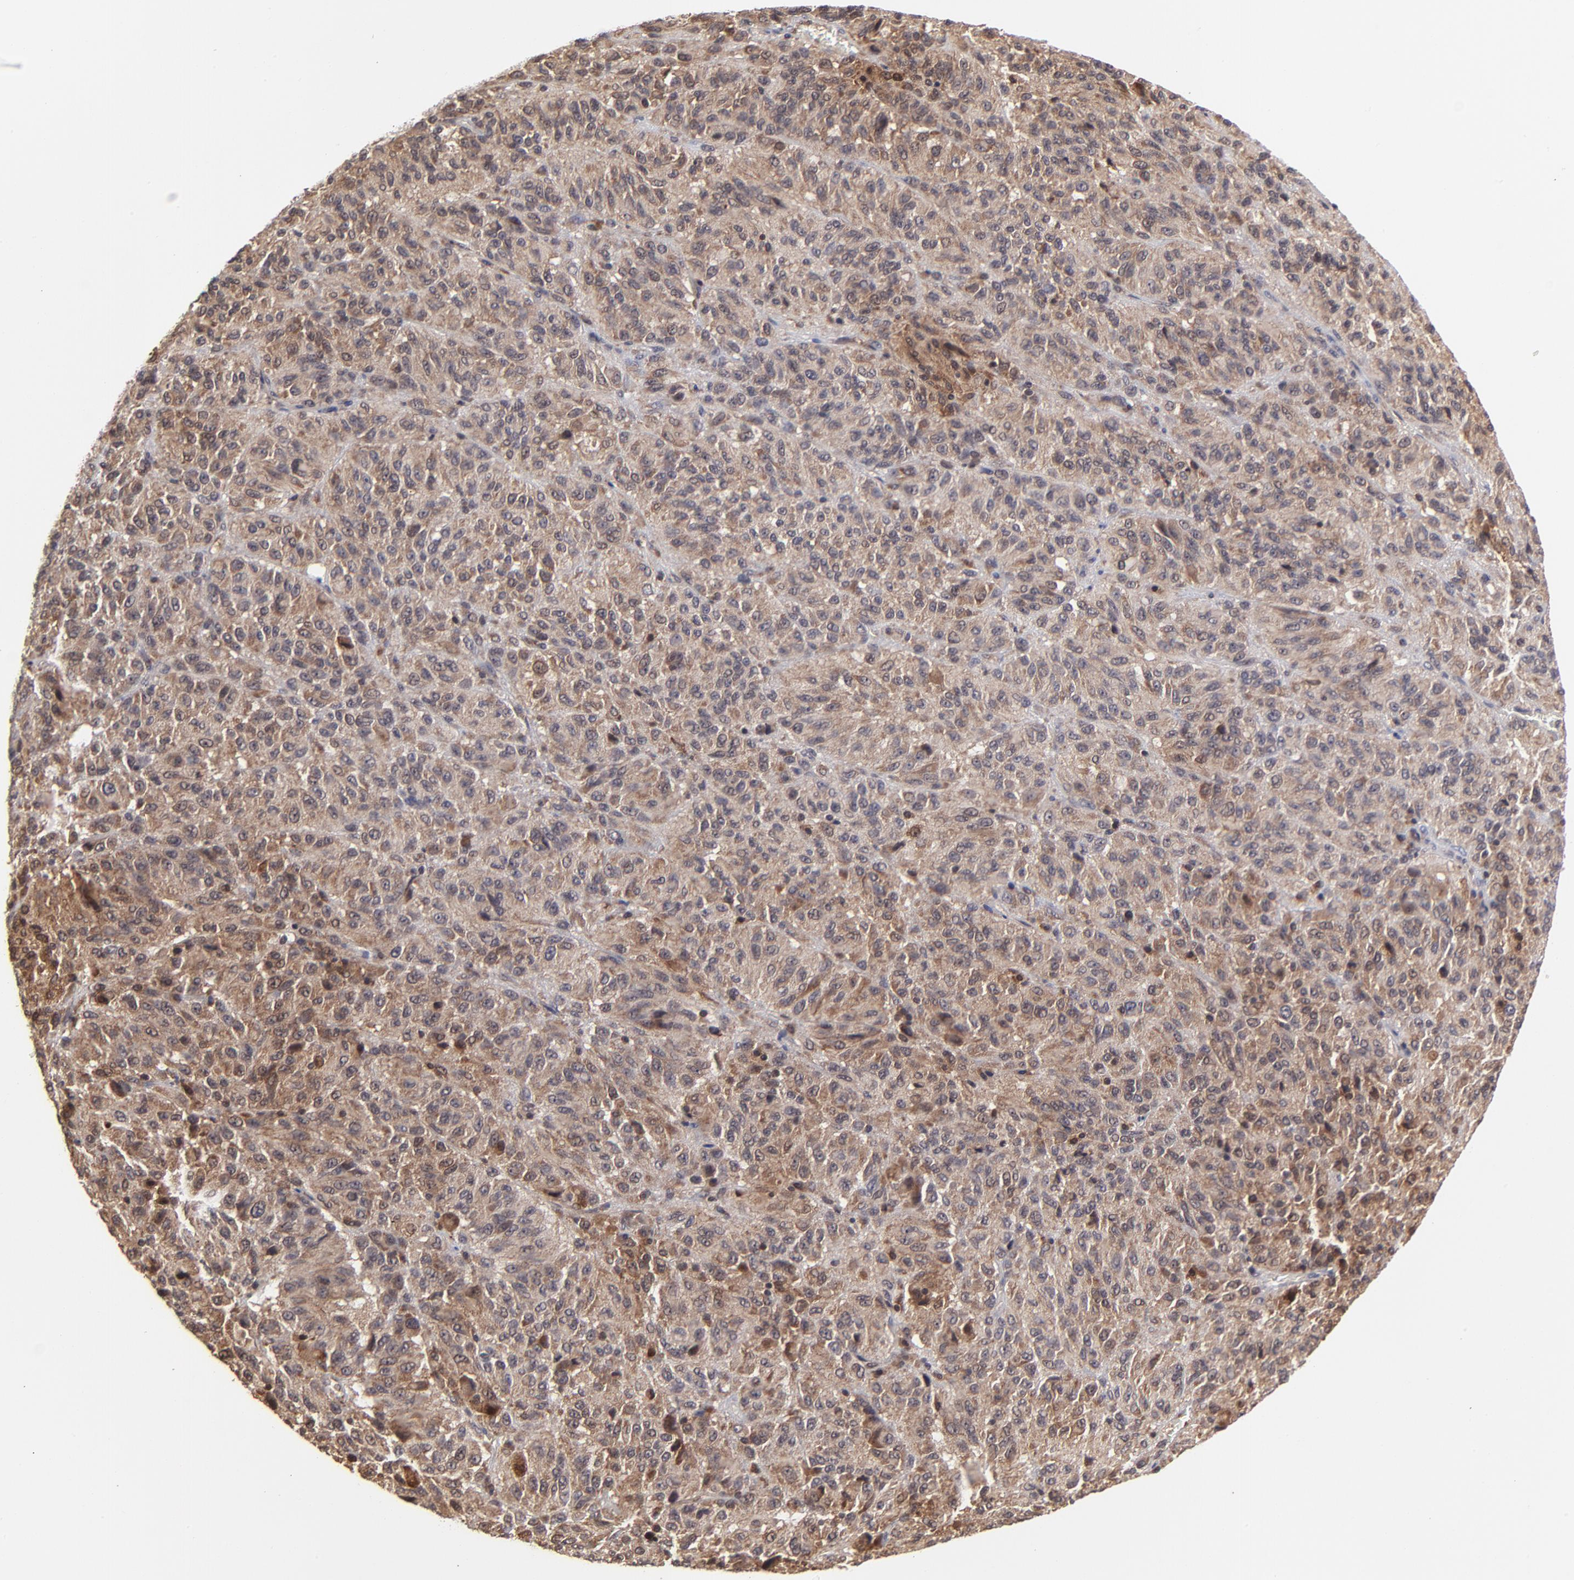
{"staining": {"intensity": "moderate", "quantity": ">75%", "location": "cytoplasmic/membranous"}, "tissue": "melanoma", "cell_type": "Tumor cells", "image_type": "cancer", "snomed": [{"axis": "morphology", "description": "Malignant melanoma, Metastatic site"}, {"axis": "topography", "description": "Lung"}], "caption": "The micrograph demonstrates immunohistochemical staining of malignant melanoma (metastatic site). There is moderate cytoplasmic/membranous expression is seen in approximately >75% of tumor cells.", "gene": "UBE2L6", "patient": {"sex": "male", "age": 64}}